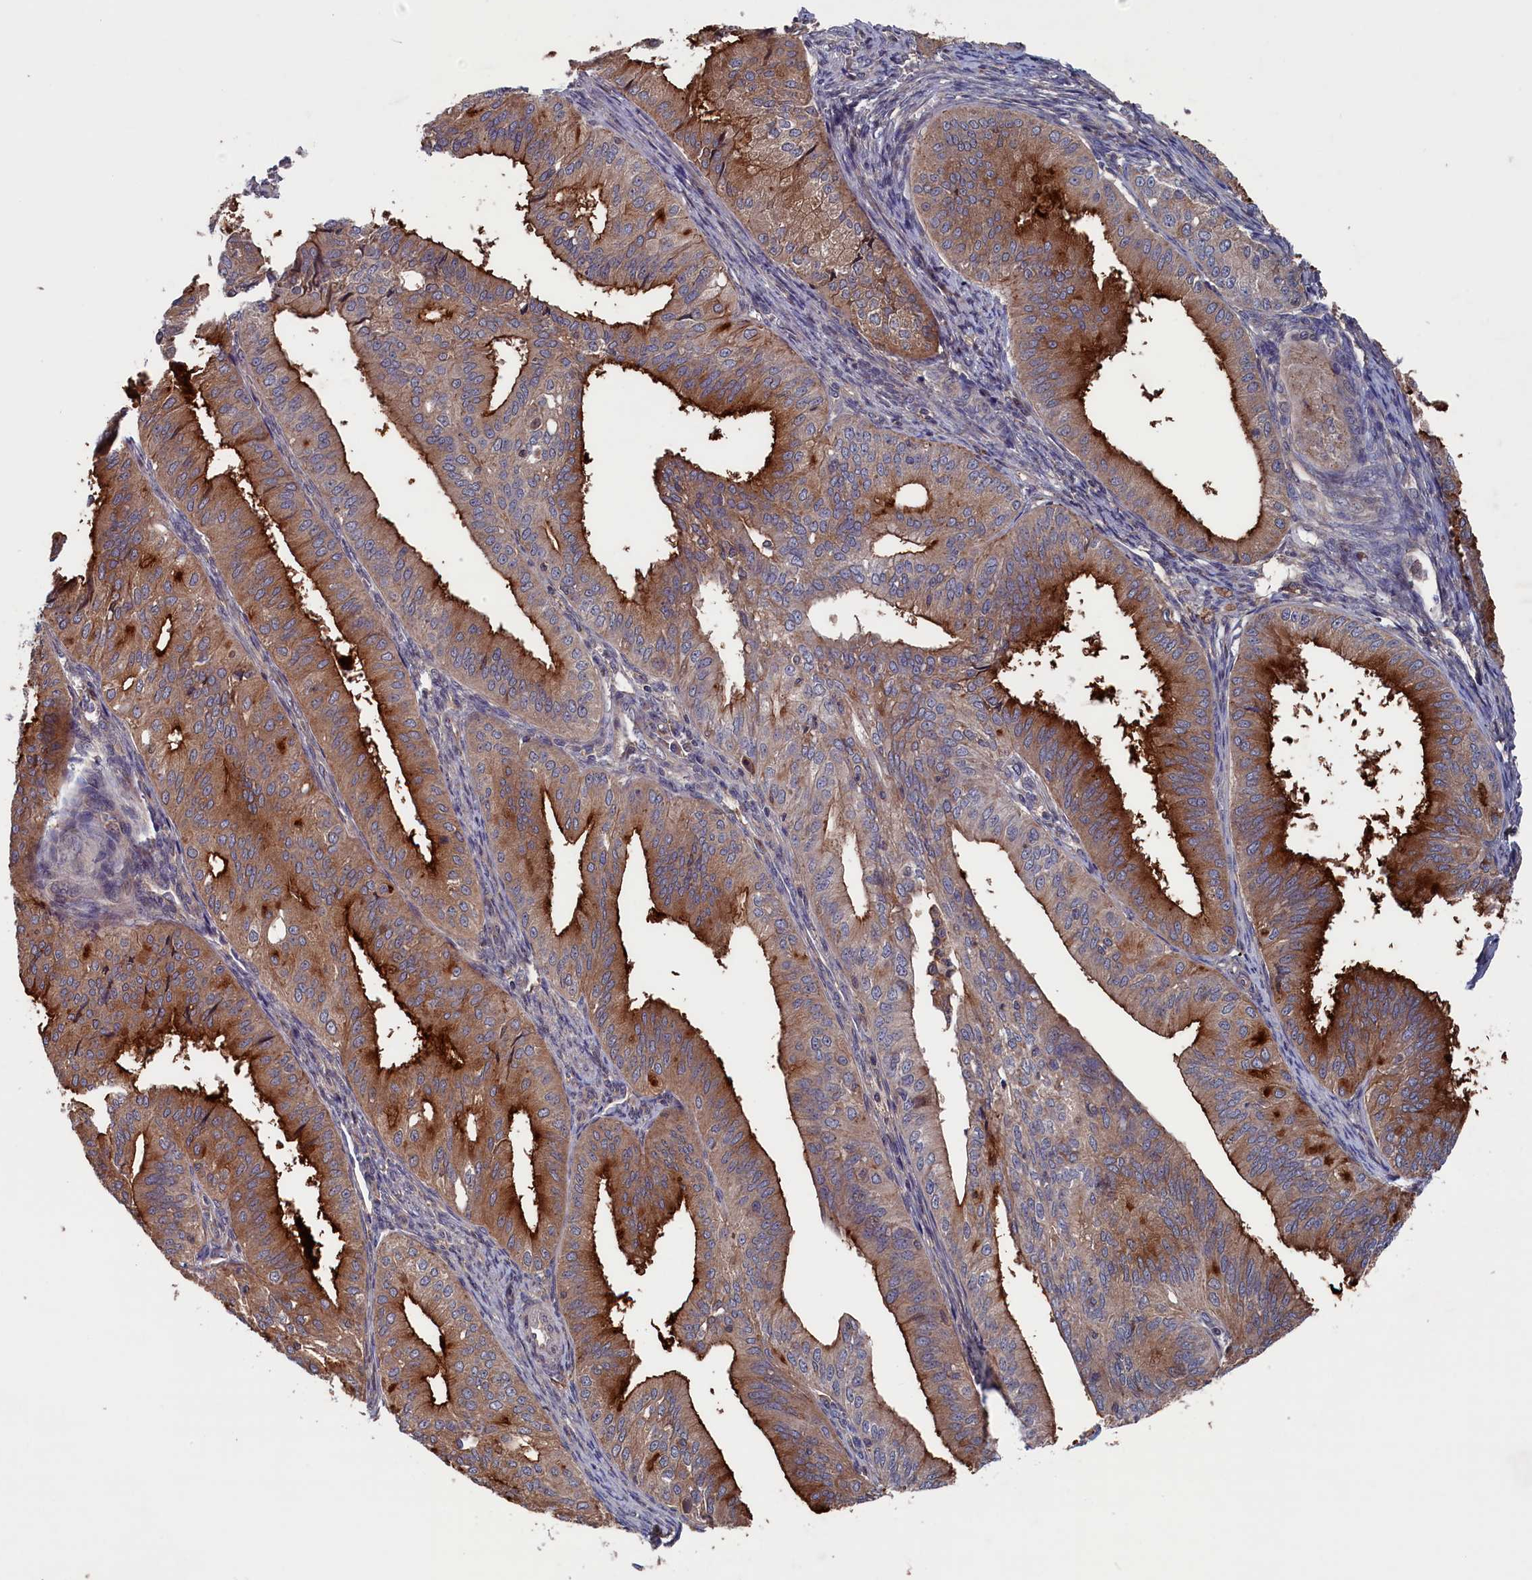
{"staining": {"intensity": "strong", "quantity": "25%-75%", "location": "cytoplasmic/membranous"}, "tissue": "endometrial cancer", "cell_type": "Tumor cells", "image_type": "cancer", "snomed": [{"axis": "morphology", "description": "Adenocarcinoma, NOS"}, {"axis": "topography", "description": "Endometrium"}], "caption": "Immunohistochemical staining of adenocarcinoma (endometrial) demonstrates high levels of strong cytoplasmic/membranous protein staining in approximately 25%-75% of tumor cells.", "gene": "SPATA13", "patient": {"sex": "female", "age": 50}}